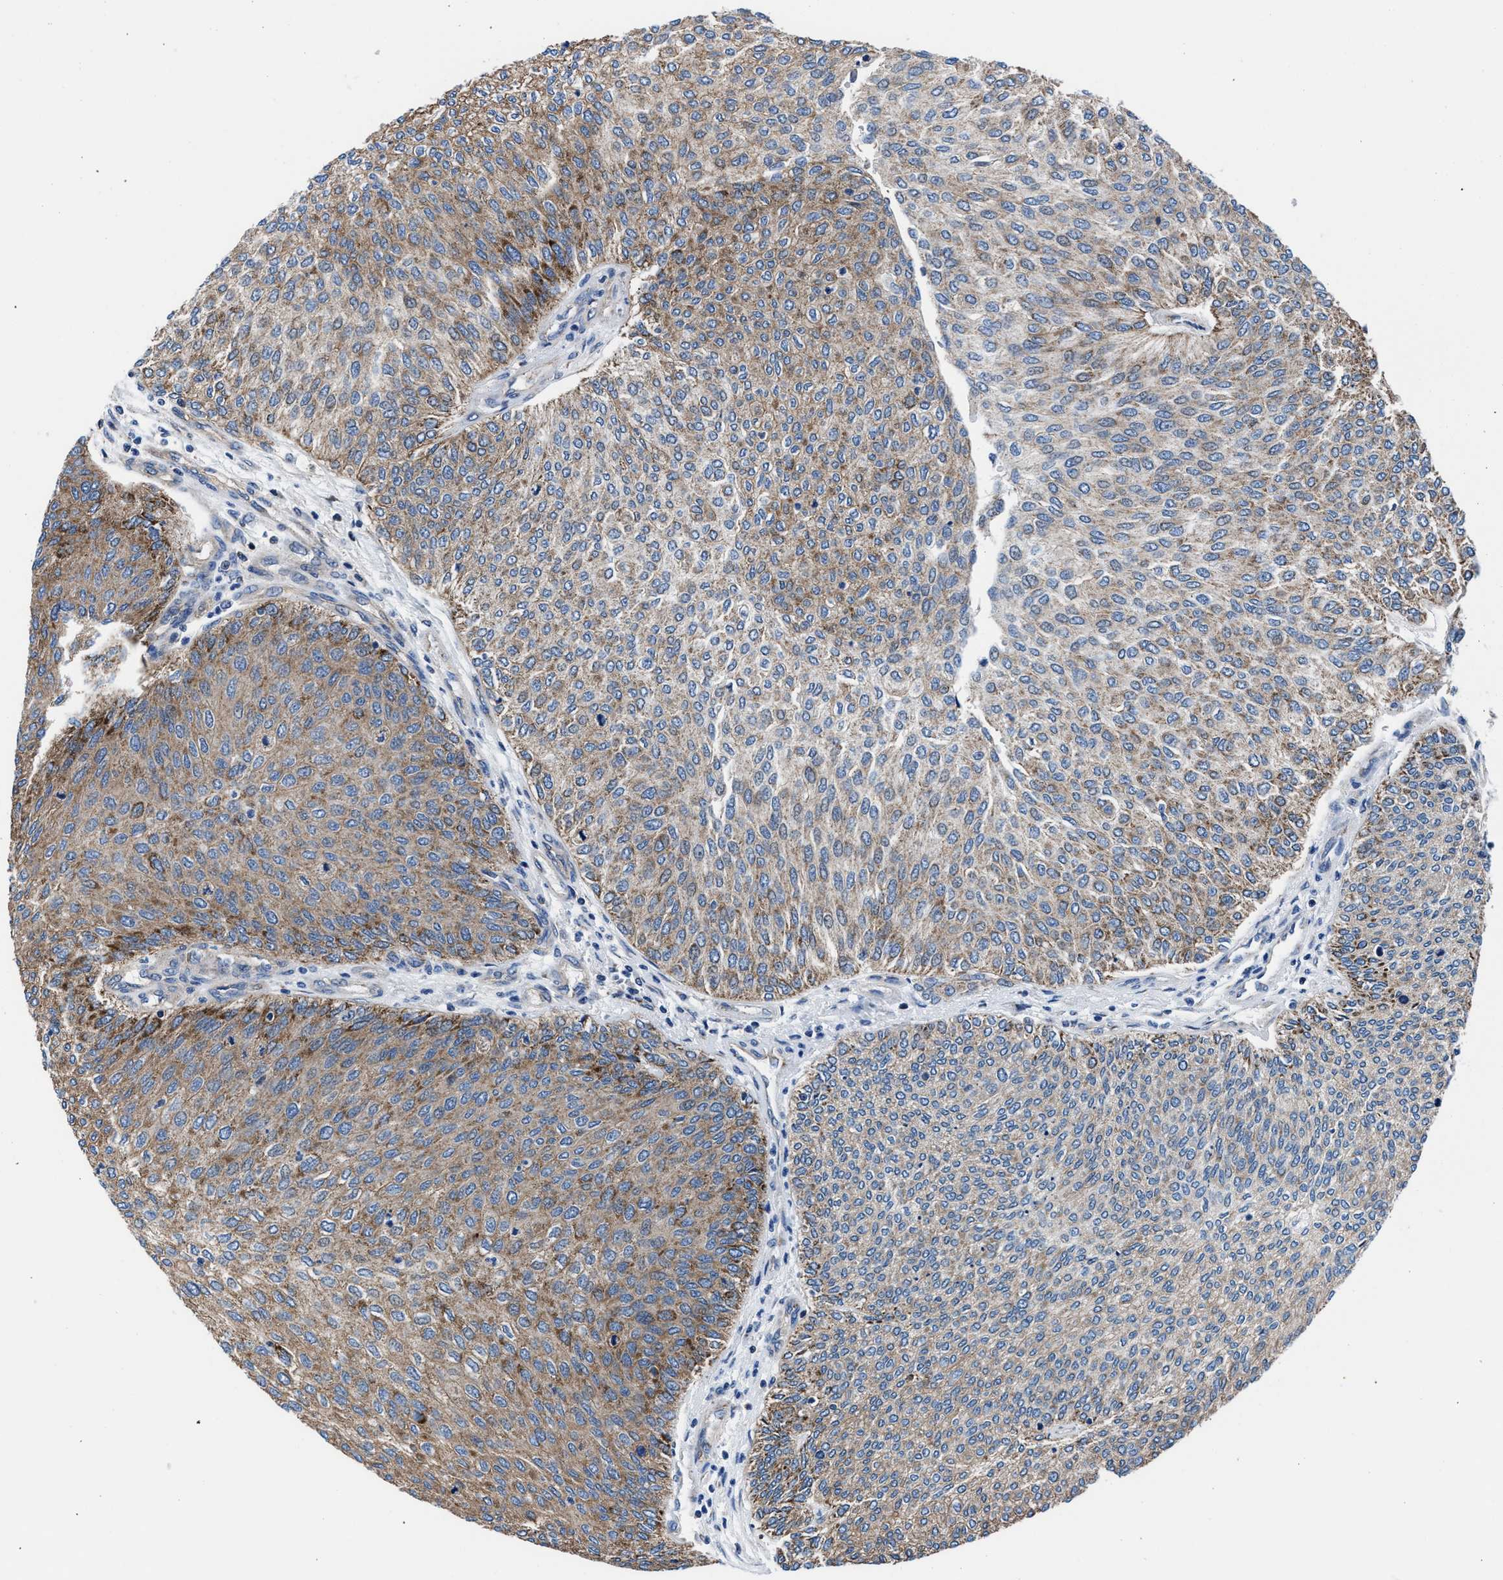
{"staining": {"intensity": "moderate", "quantity": "25%-75%", "location": "cytoplasmic/membranous"}, "tissue": "urothelial cancer", "cell_type": "Tumor cells", "image_type": "cancer", "snomed": [{"axis": "morphology", "description": "Urothelial carcinoma, Low grade"}, {"axis": "topography", "description": "Urinary bladder"}], "caption": "Immunohistochemistry photomicrograph of neoplastic tissue: urothelial carcinoma (low-grade) stained using immunohistochemistry (IHC) displays medium levels of moderate protein expression localized specifically in the cytoplasmic/membranous of tumor cells, appearing as a cytoplasmic/membranous brown color.", "gene": "NKTR", "patient": {"sex": "female", "age": 79}}